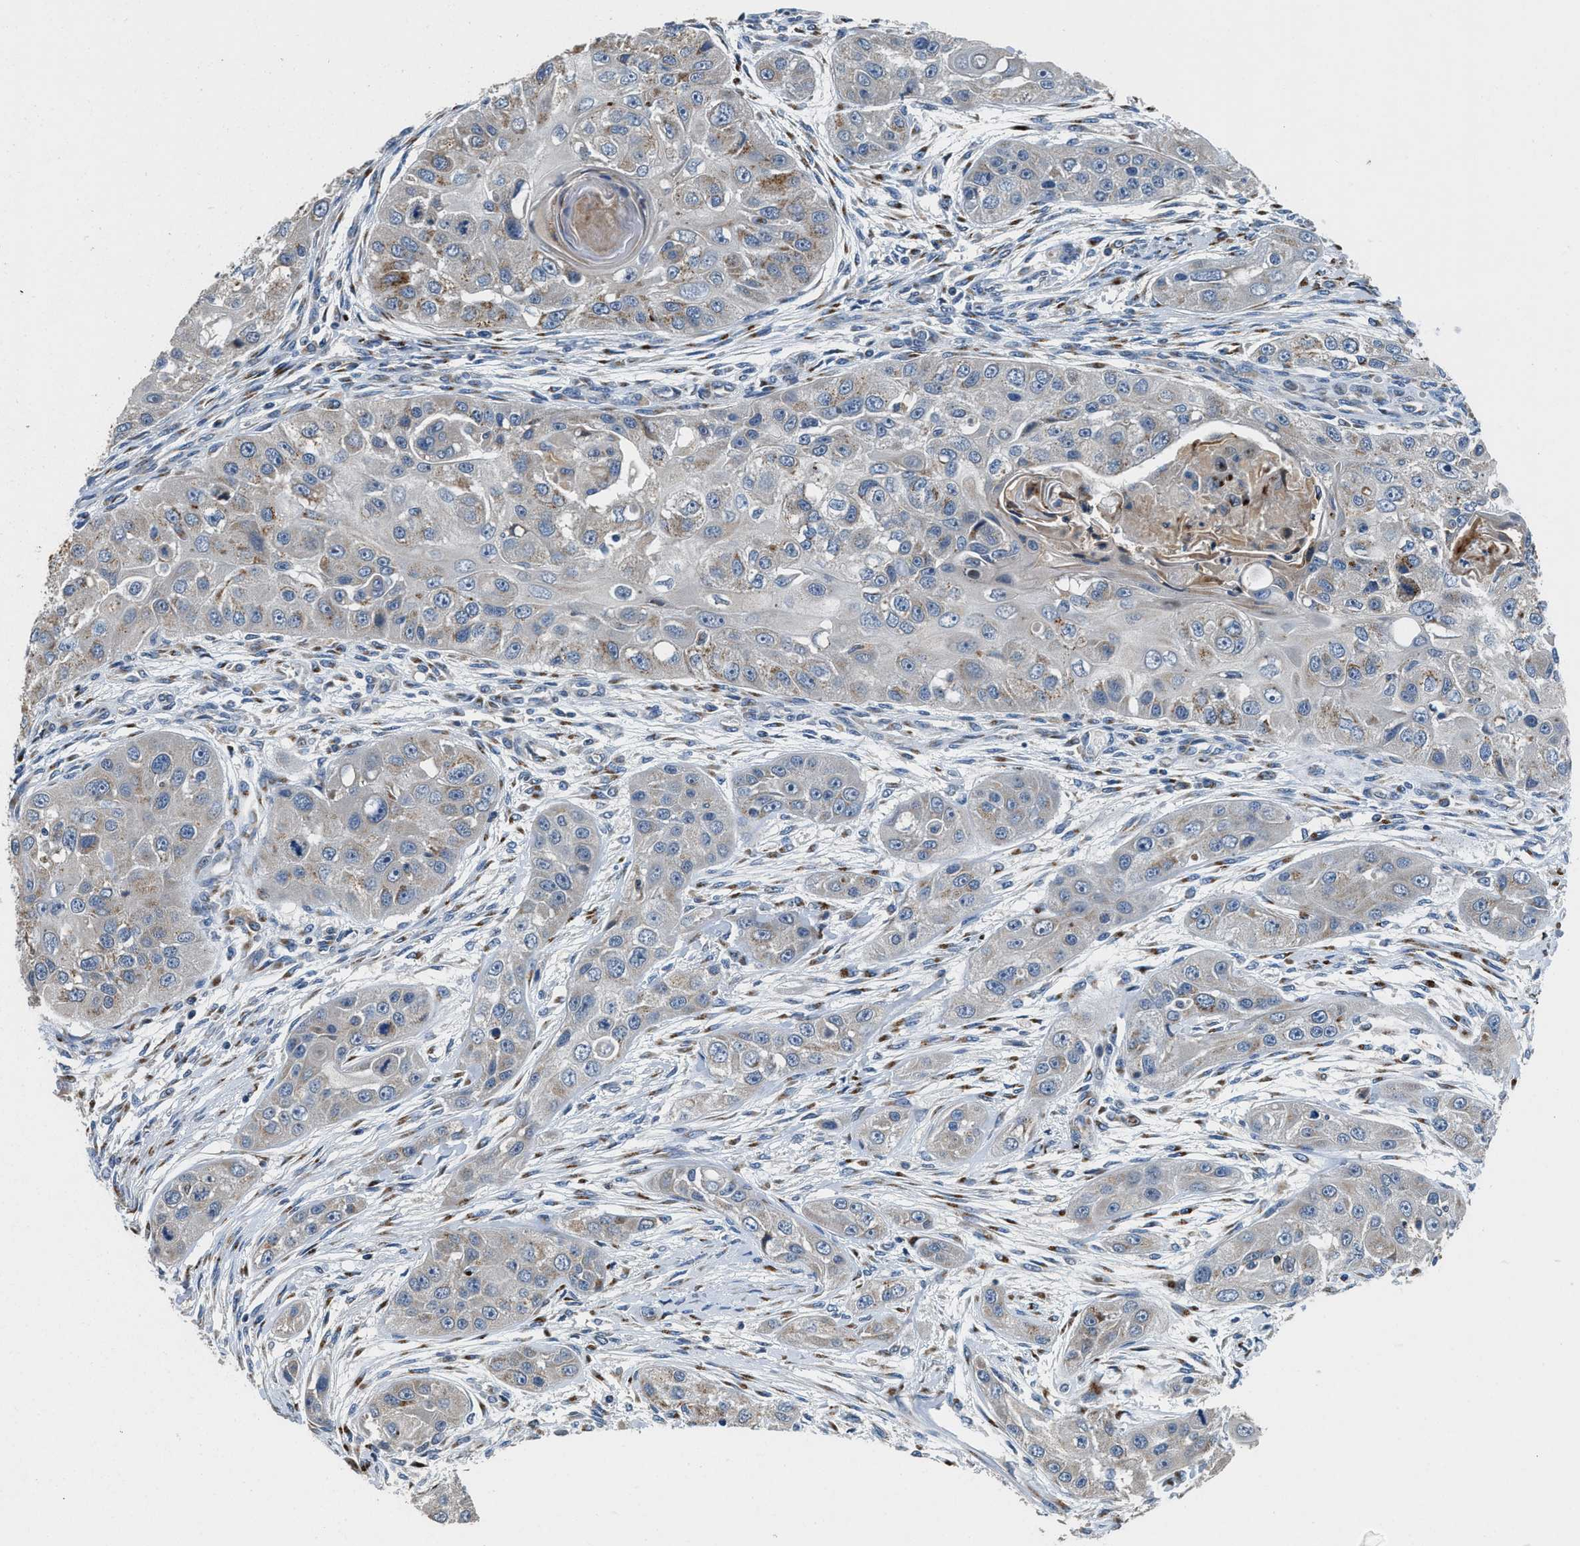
{"staining": {"intensity": "weak", "quantity": "25%-75%", "location": "cytoplasmic/membranous"}, "tissue": "head and neck cancer", "cell_type": "Tumor cells", "image_type": "cancer", "snomed": [{"axis": "morphology", "description": "Normal tissue, NOS"}, {"axis": "morphology", "description": "Squamous cell carcinoma, NOS"}, {"axis": "topography", "description": "Skeletal muscle"}, {"axis": "topography", "description": "Head-Neck"}], "caption": "Immunohistochemistry (IHC) photomicrograph of head and neck cancer (squamous cell carcinoma) stained for a protein (brown), which shows low levels of weak cytoplasmic/membranous positivity in about 25%-75% of tumor cells.", "gene": "FUT8", "patient": {"sex": "male", "age": 51}}